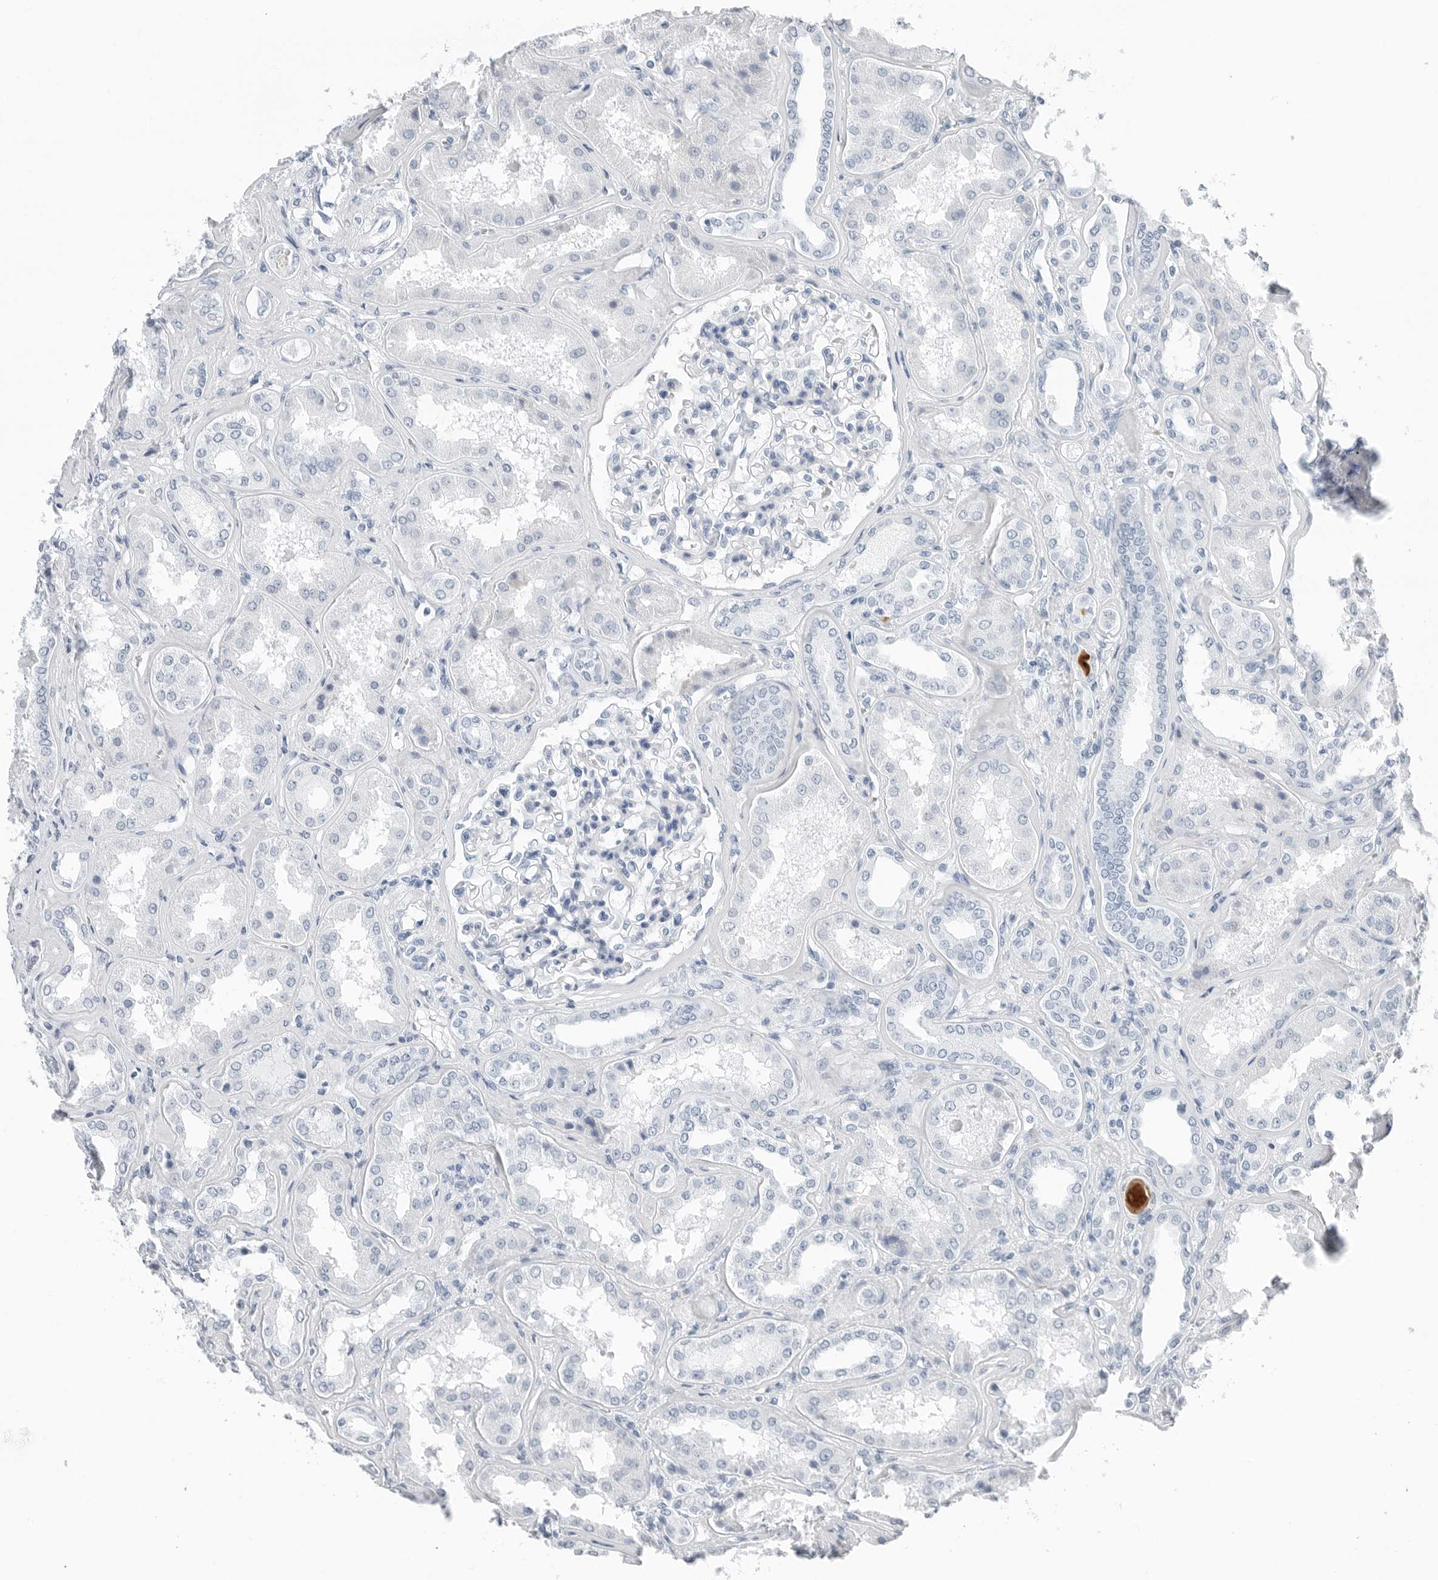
{"staining": {"intensity": "negative", "quantity": "none", "location": "none"}, "tissue": "kidney", "cell_type": "Cells in glomeruli", "image_type": "normal", "snomed": [{"axis": "morphology", "description": "Normal tissue, NOS"}, {"axis": "topography", "description": "Kidney"}], "caption": "The micrograph demonstrates no staining of cells in glomeruli in unremarkable kidney.", "gene": "SLPI", "patient": {"sex": "female", "age": 56}}